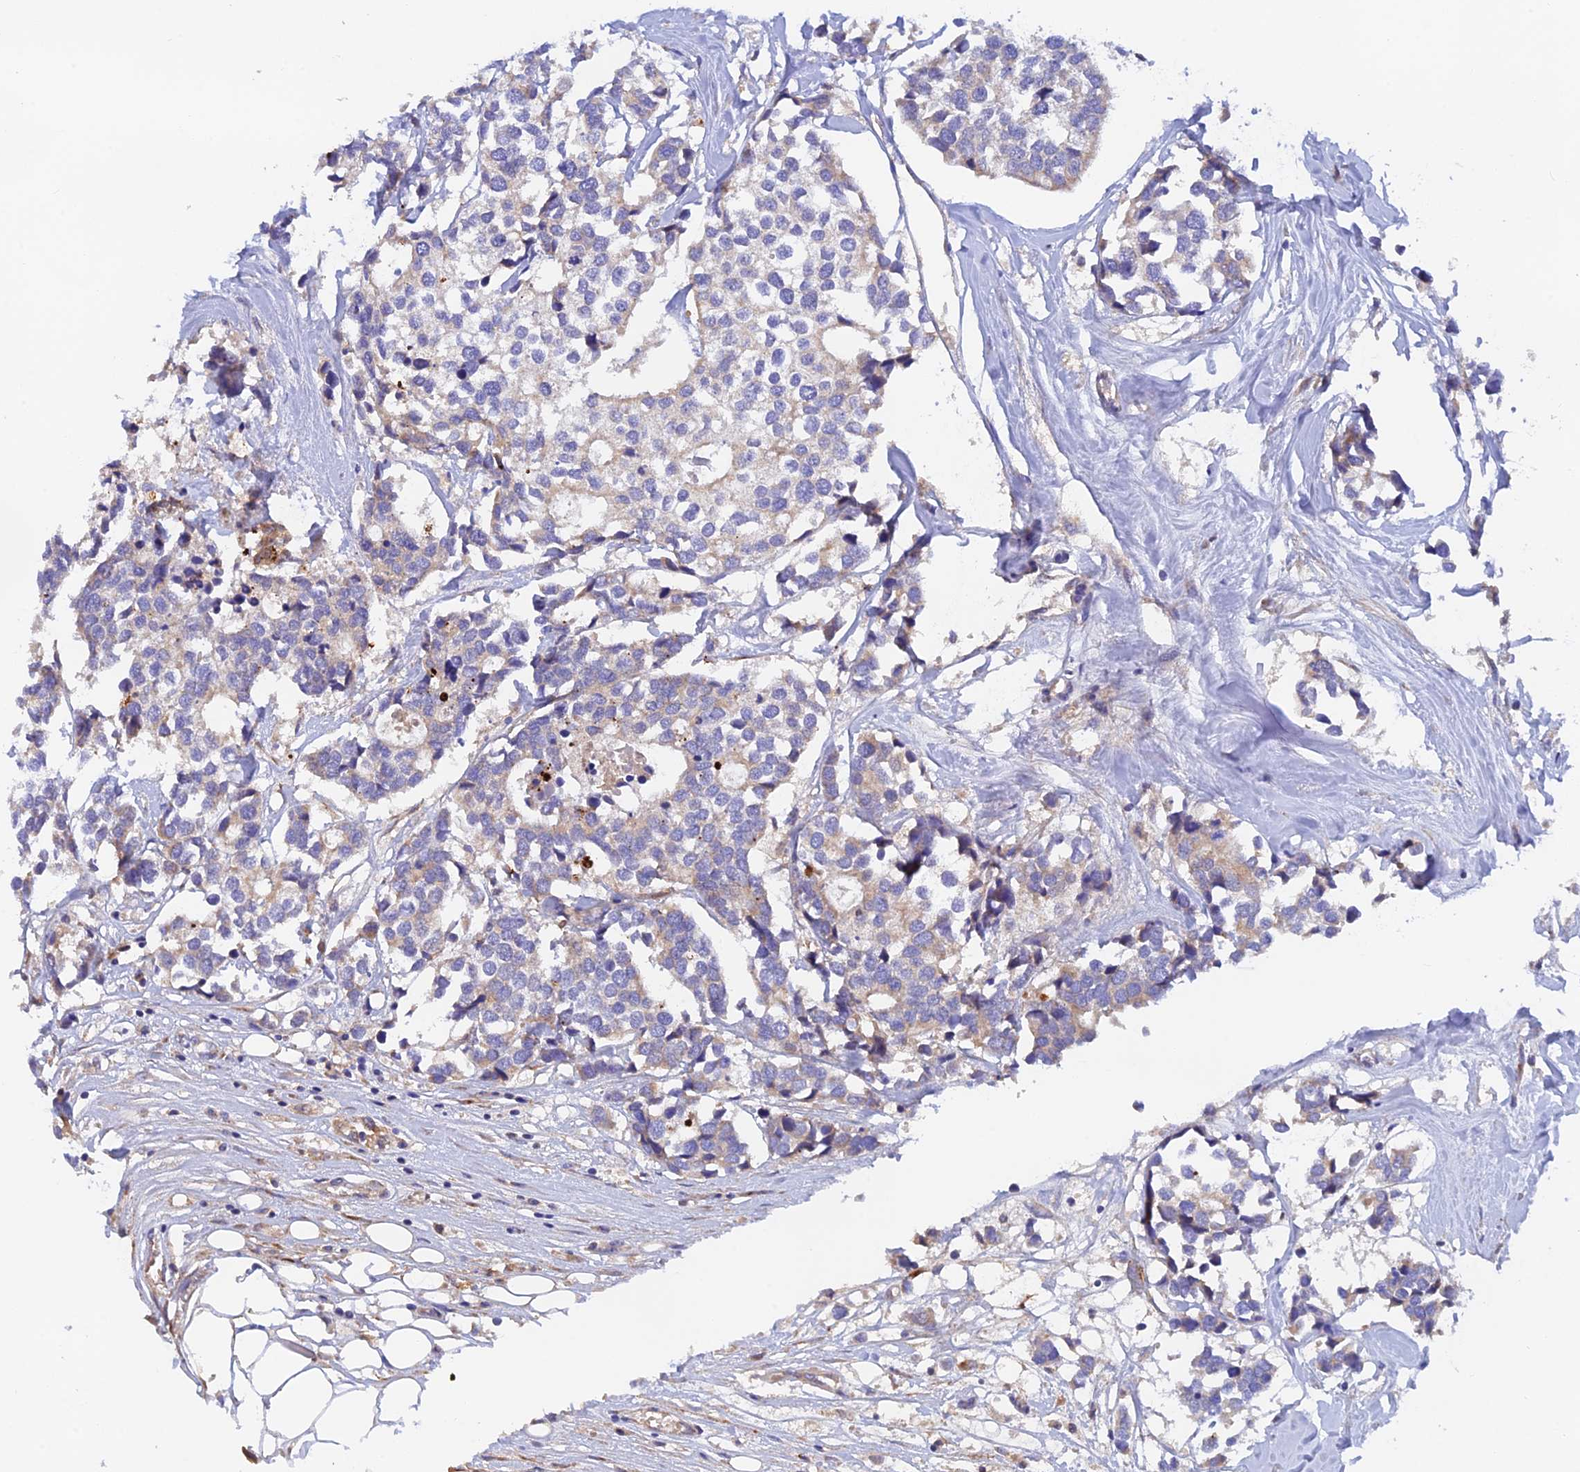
{"staining": {"intensity": "weak", "quantity": "<25%", "location": "cytoplasmic/membranous"}, "tissue": "breast cancer", "cell_type": "Tumor cells", "image_type": "cancer", "snomed": [{"axis": "morphology", "description": "Duct carcinoma"}, {"axis": "topography", "description": "Breast"}], "caption": "Human breast cancer stained for a protein using immunohistochemistry (IHC) reveals no staining in tumor cells.", "gene": "RANBP6", "patient": {"sex": "female", "age": 83}}